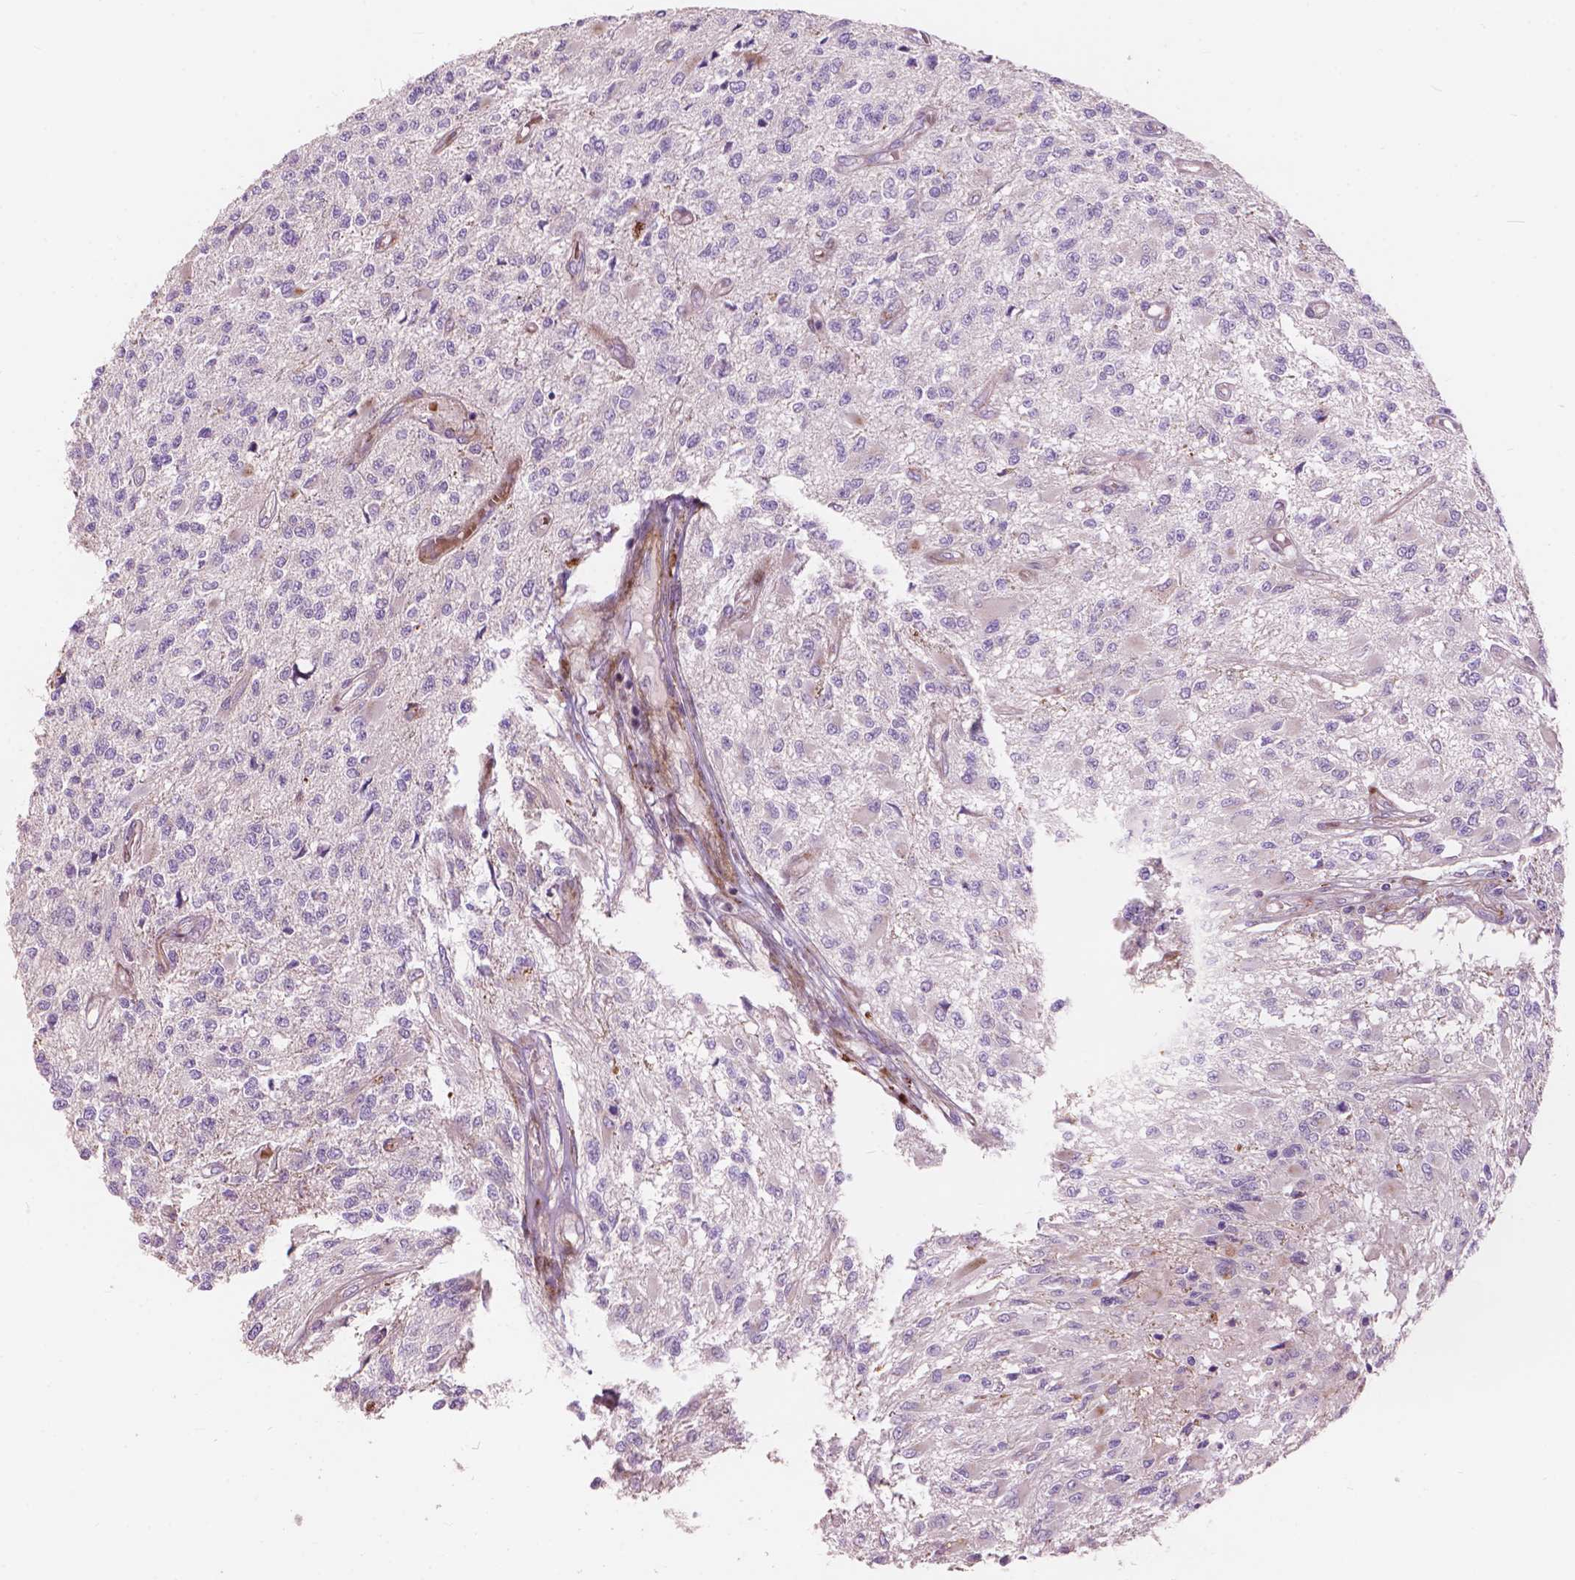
{"staining": {"intensity": "negative", "quantity": "none", "location": "none"}, "tissue": "glioma", "cell_type": "Tumor cells", "image_type": "cancer", "snomed": [{"axis": "morphology", "description": "Glioma, malignant, High grade"}, {"axis": "topography", "description": "Brain"}], "caption": "A micrograph of human glioma is negative for staining in tumor cells.", "gene": "MORN1", "patient": {"sex": "female", "age": 63}}